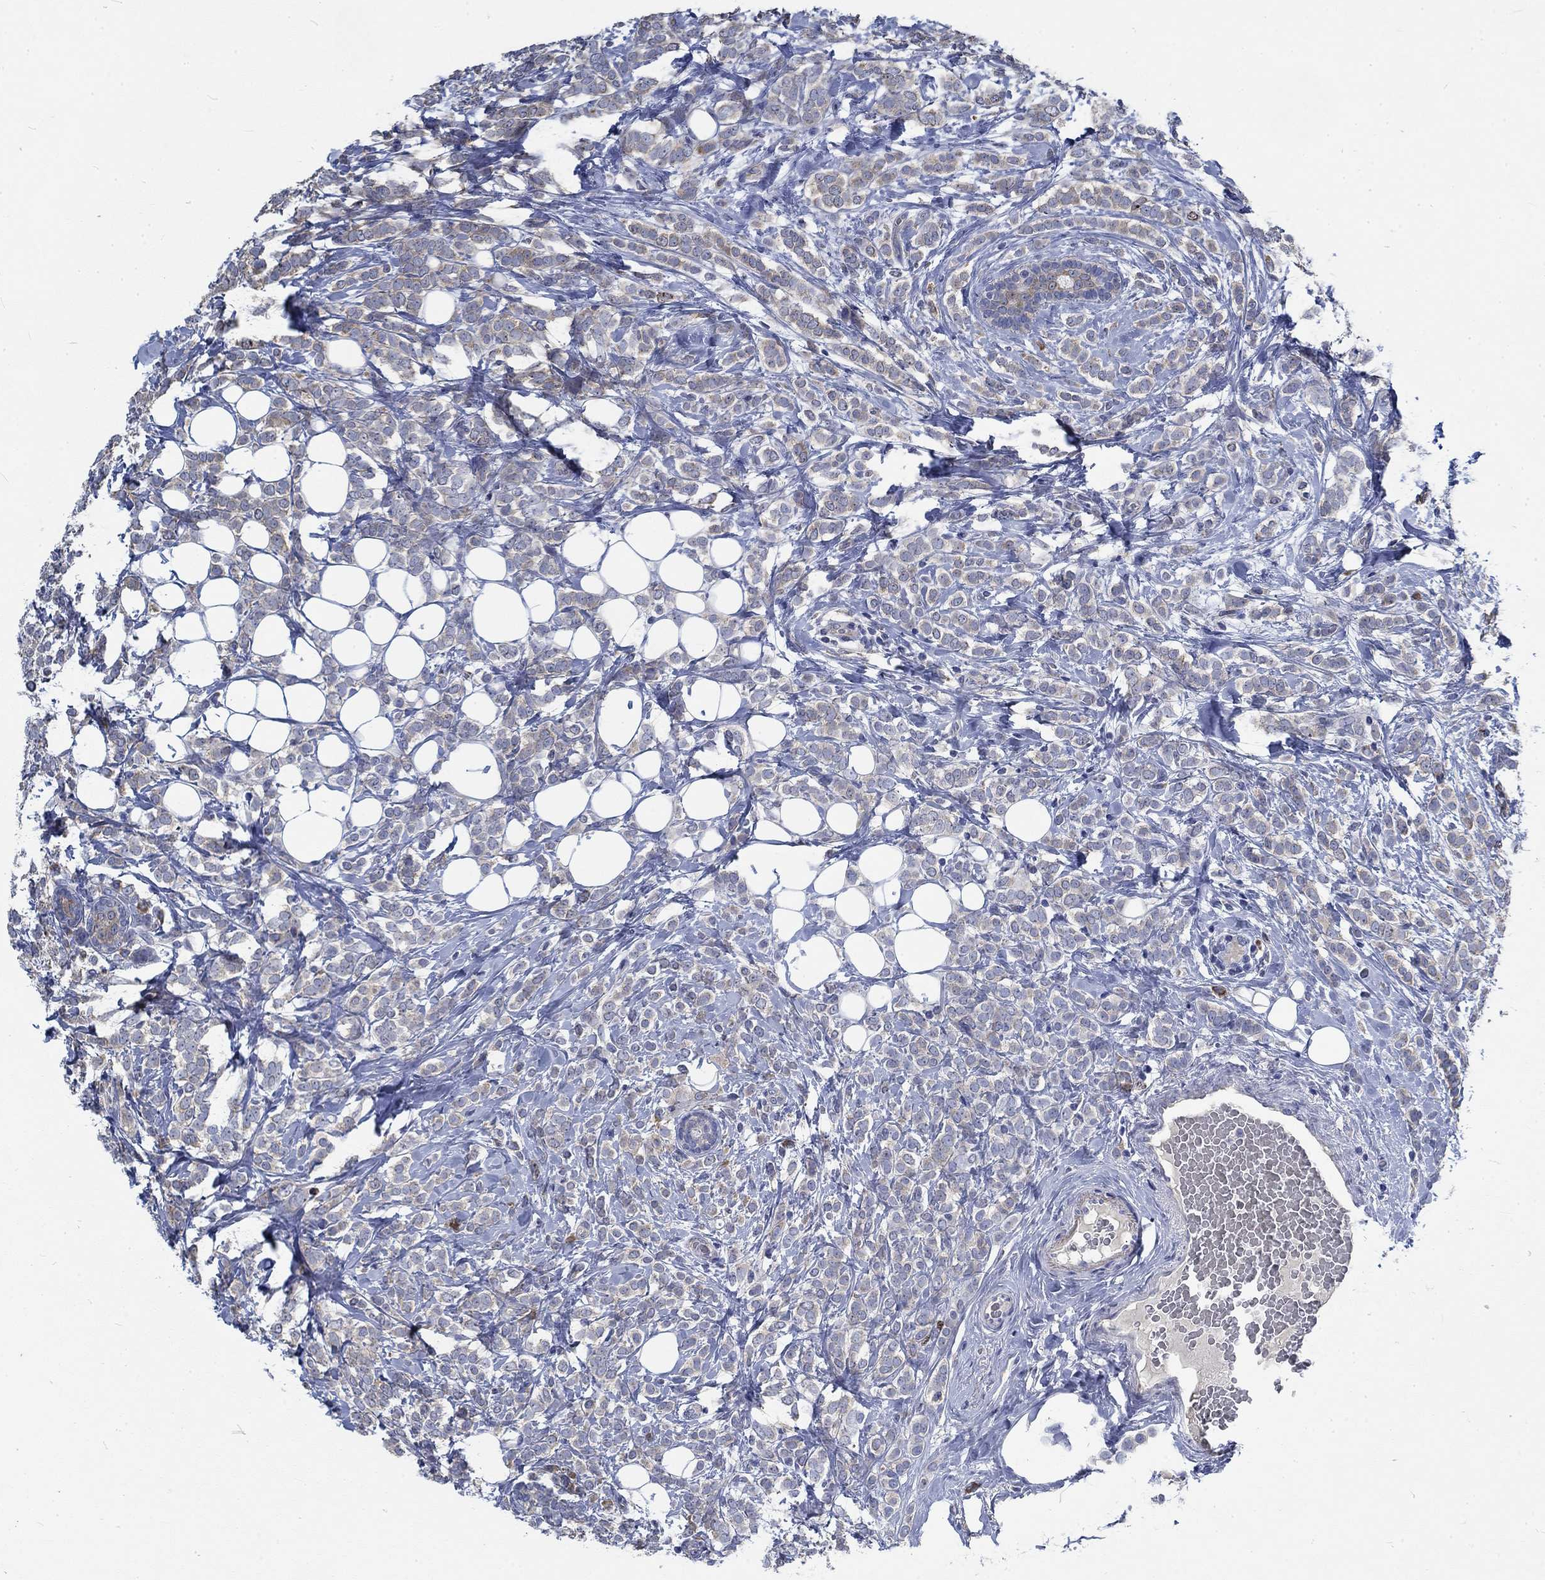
{"staining": {"intensity": "weak", "quantity": ">75%", "location": "cytoplasmic/membranous"}, "tissue": "breast cancer", "cell_type": "Tumor cells", "image_type": "cancer", "snomed": [{"axis": "morphology", "description": "Lobular carcinoma"}, {"axis": "topography", "description": "Breast"}], "caption": "This photomicrograph displays immunohistochemistry (IHC) staining of breast cancer (lobular carcinoma), with low weak cytoplasmic/membranous staining in about >75% of tumor cells.", "gene": "MMP24", "patient": {"sex": "female", "age": 49}}